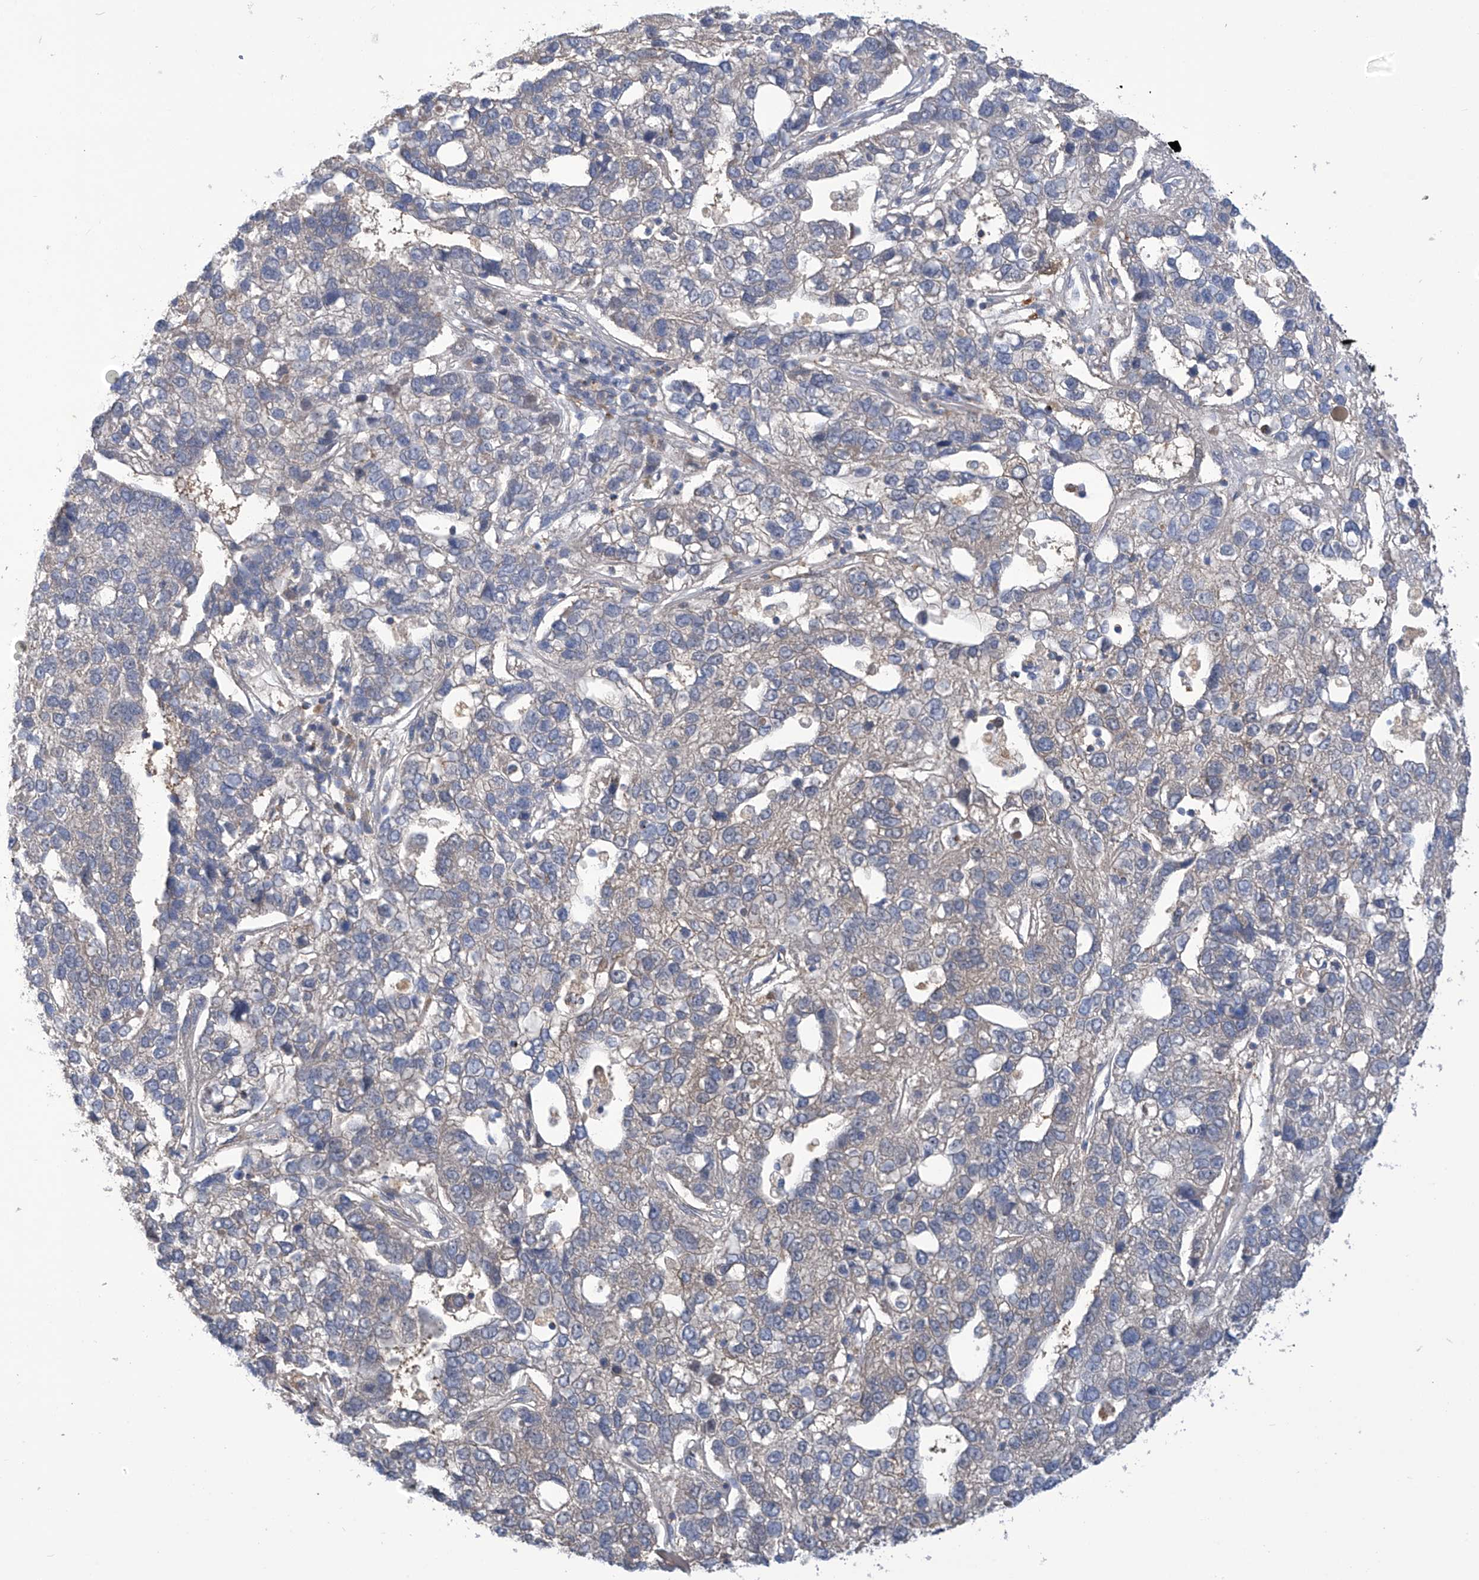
{"staining": {"intensity": "negative", "quantity": "none", "location": "none"}, "tissue": "pancreatic cancer", "cell_type": "Tumor cells", "image_type": "cancer", "snomed": [{"axis": "morphology", "description": "Adenocarcinoma, NOS"}, {"axis": "topography", "description": "Pancreas"}], "caption": "This is a photomicrograph of immunohistochemistry (IHC) staining of pancreatic cancer (adenocarcinoma), which shows no positivity in tumor cells.", "gene": "IBA57", "patient": {"sex": "female", "age": 61}}